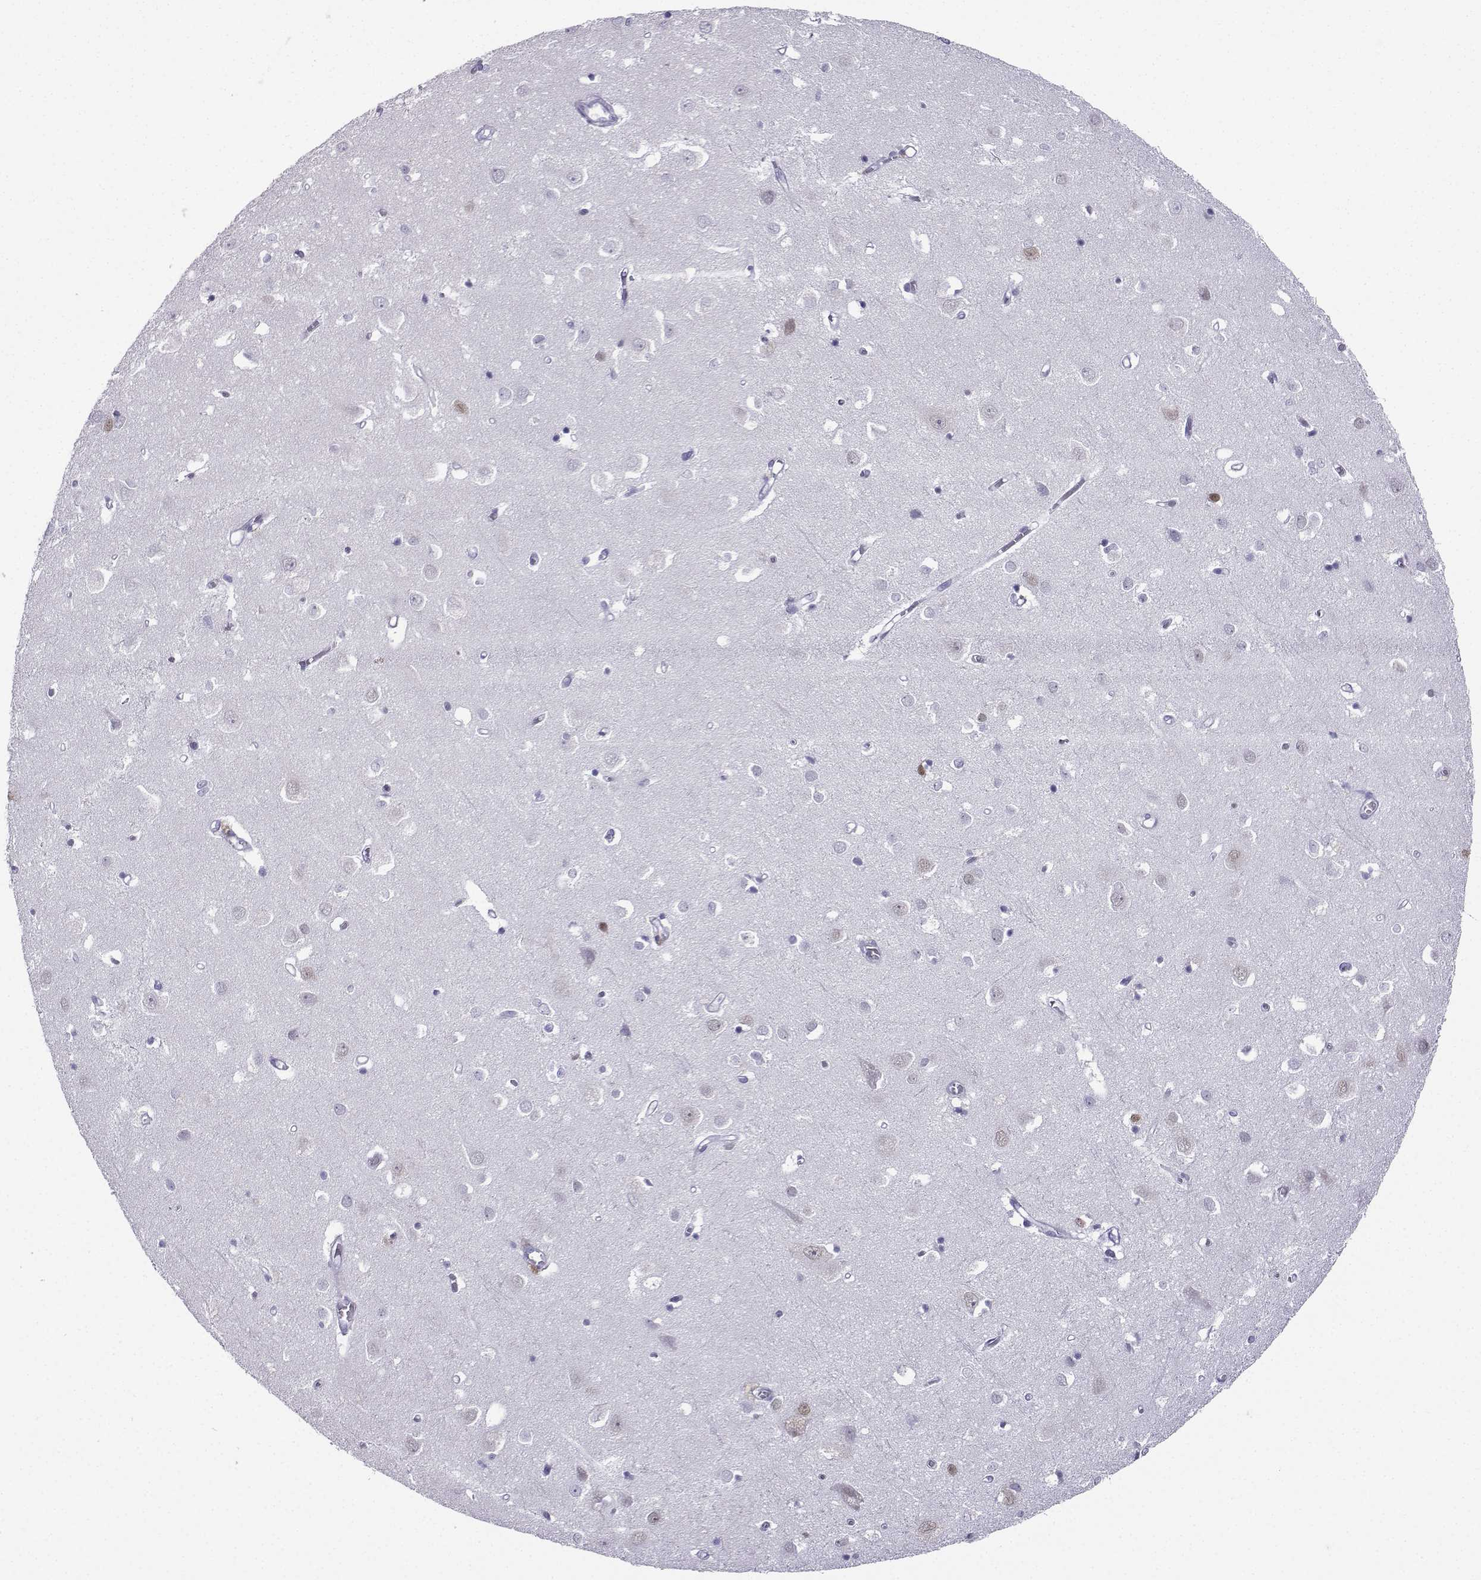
{"staining": {"intensity": "negative", "quantity": "none", "location": "none"}, "tissue": "cerebral cortex", "cell_type": "Endothelial cells", "image_type": "normal", "snomed": [{"axis": "morphology", "description": "Normal tissue, NOS"}, {"axis": "topography", "description": "Cerebral cortex"}], "caption": "High magnification brightfield microscopy of unremarkable cerebral cortex stained with DAB (3,3'-diaminobenzidine) (brown) and counterstained with hematoxylin (blue): endothelial cells show no significant expression.", "gene": "FBXO24", "patient": {"sex": "male", "age": 70}}